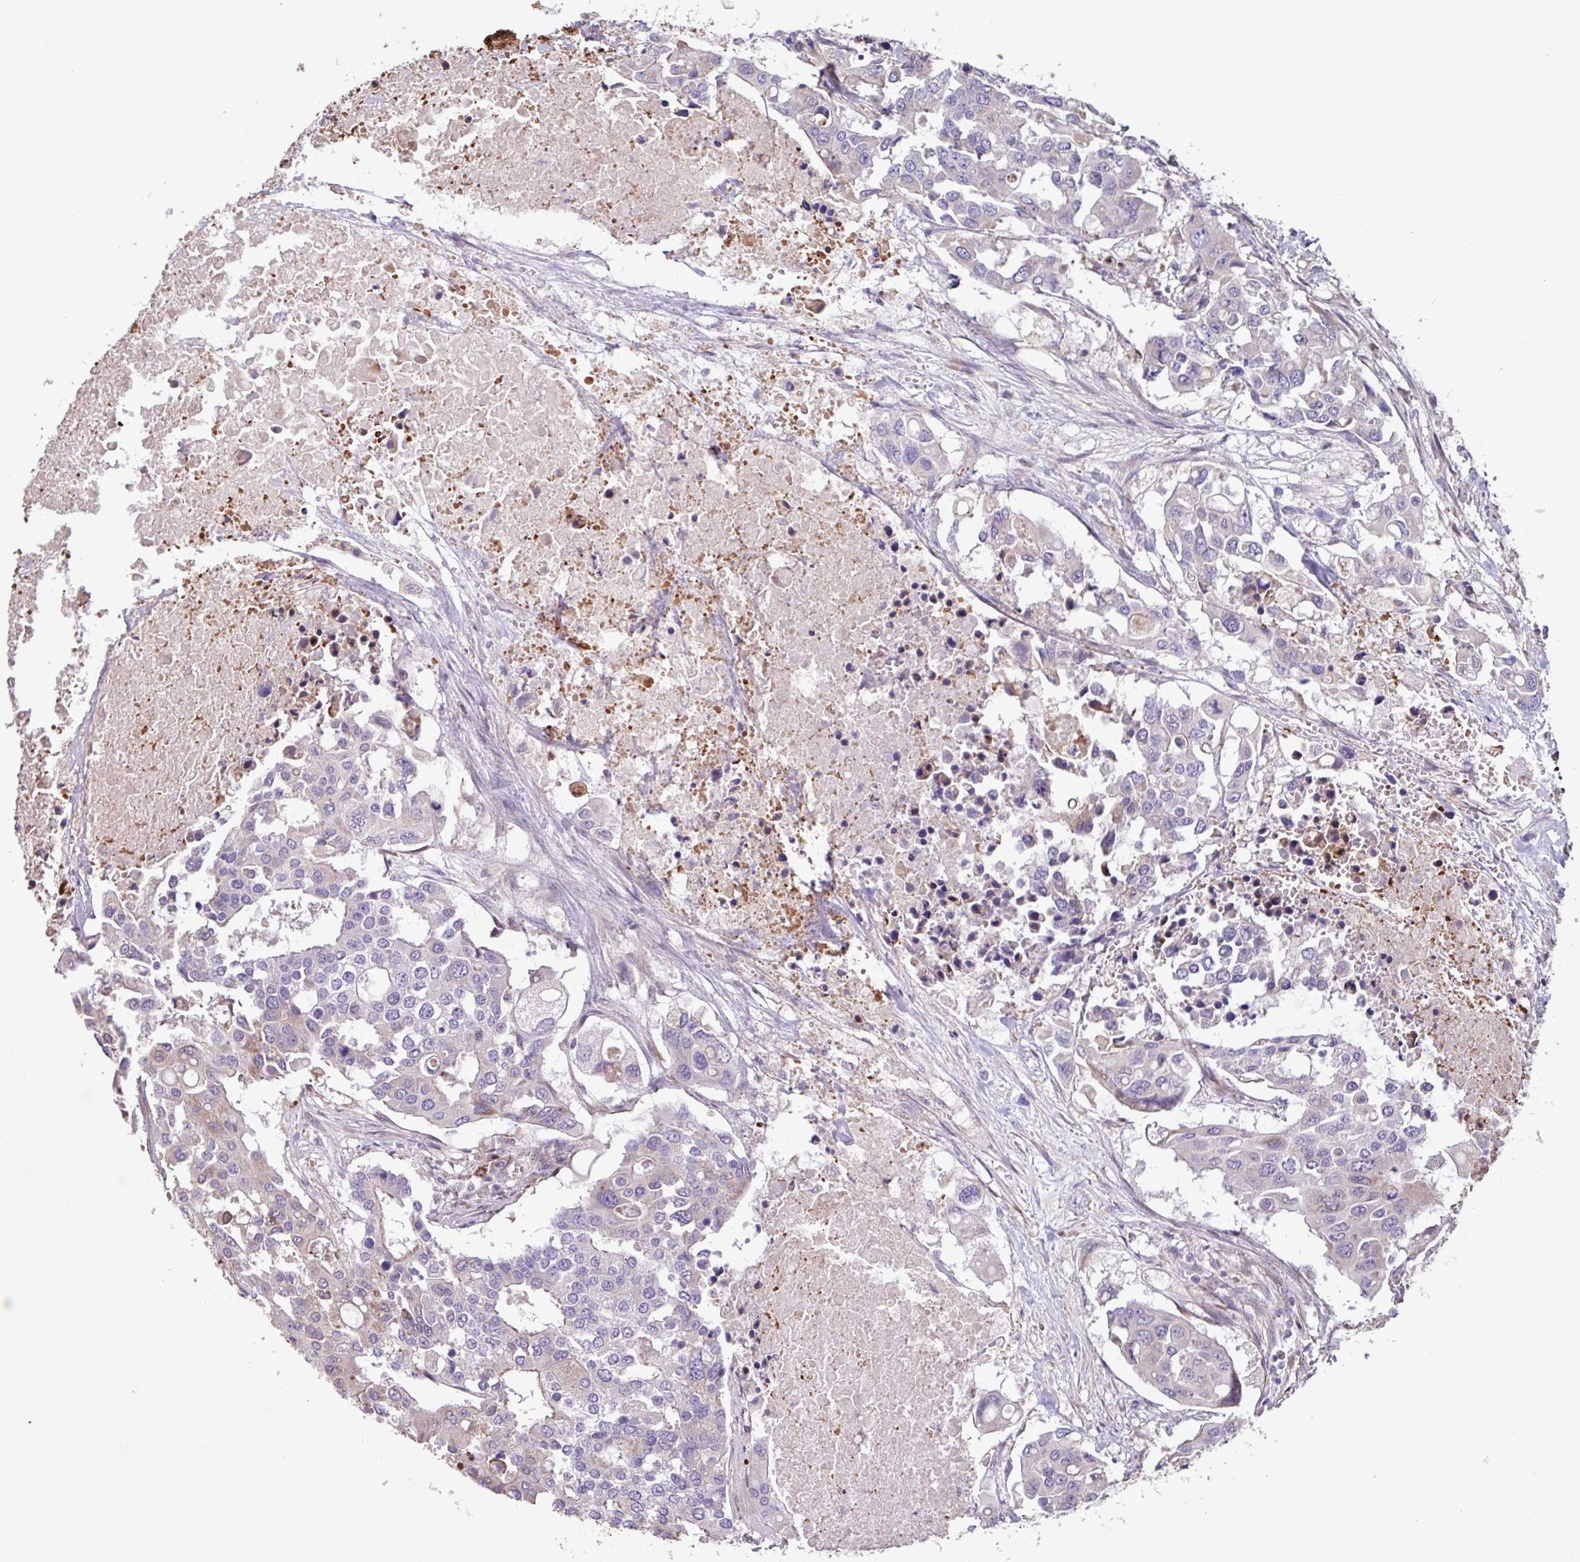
{"staining": {"intensity": "weak", "quantity": "<25%", "location": "cytoplasmic/membranous"}, "tissue": "colorectal cancer", "cell_type": "Tumor cells", "image_type": "cancer", "snomed": [{"axis": "morphology", "description": "Adenocarcinoma, NOS"}, {"axis": "topography", "description": "Colon"}], "caption": "Immunohistochemical staining of human adenocarcinoma (colorectal) demonstrates no significant staining in tumor cells. The staining is performed using DAB brown chromogen with nuclei counter-stained in using hematoxylin.", "gene": "PDPR", "patient": {"sex": "male", "age": 77}}